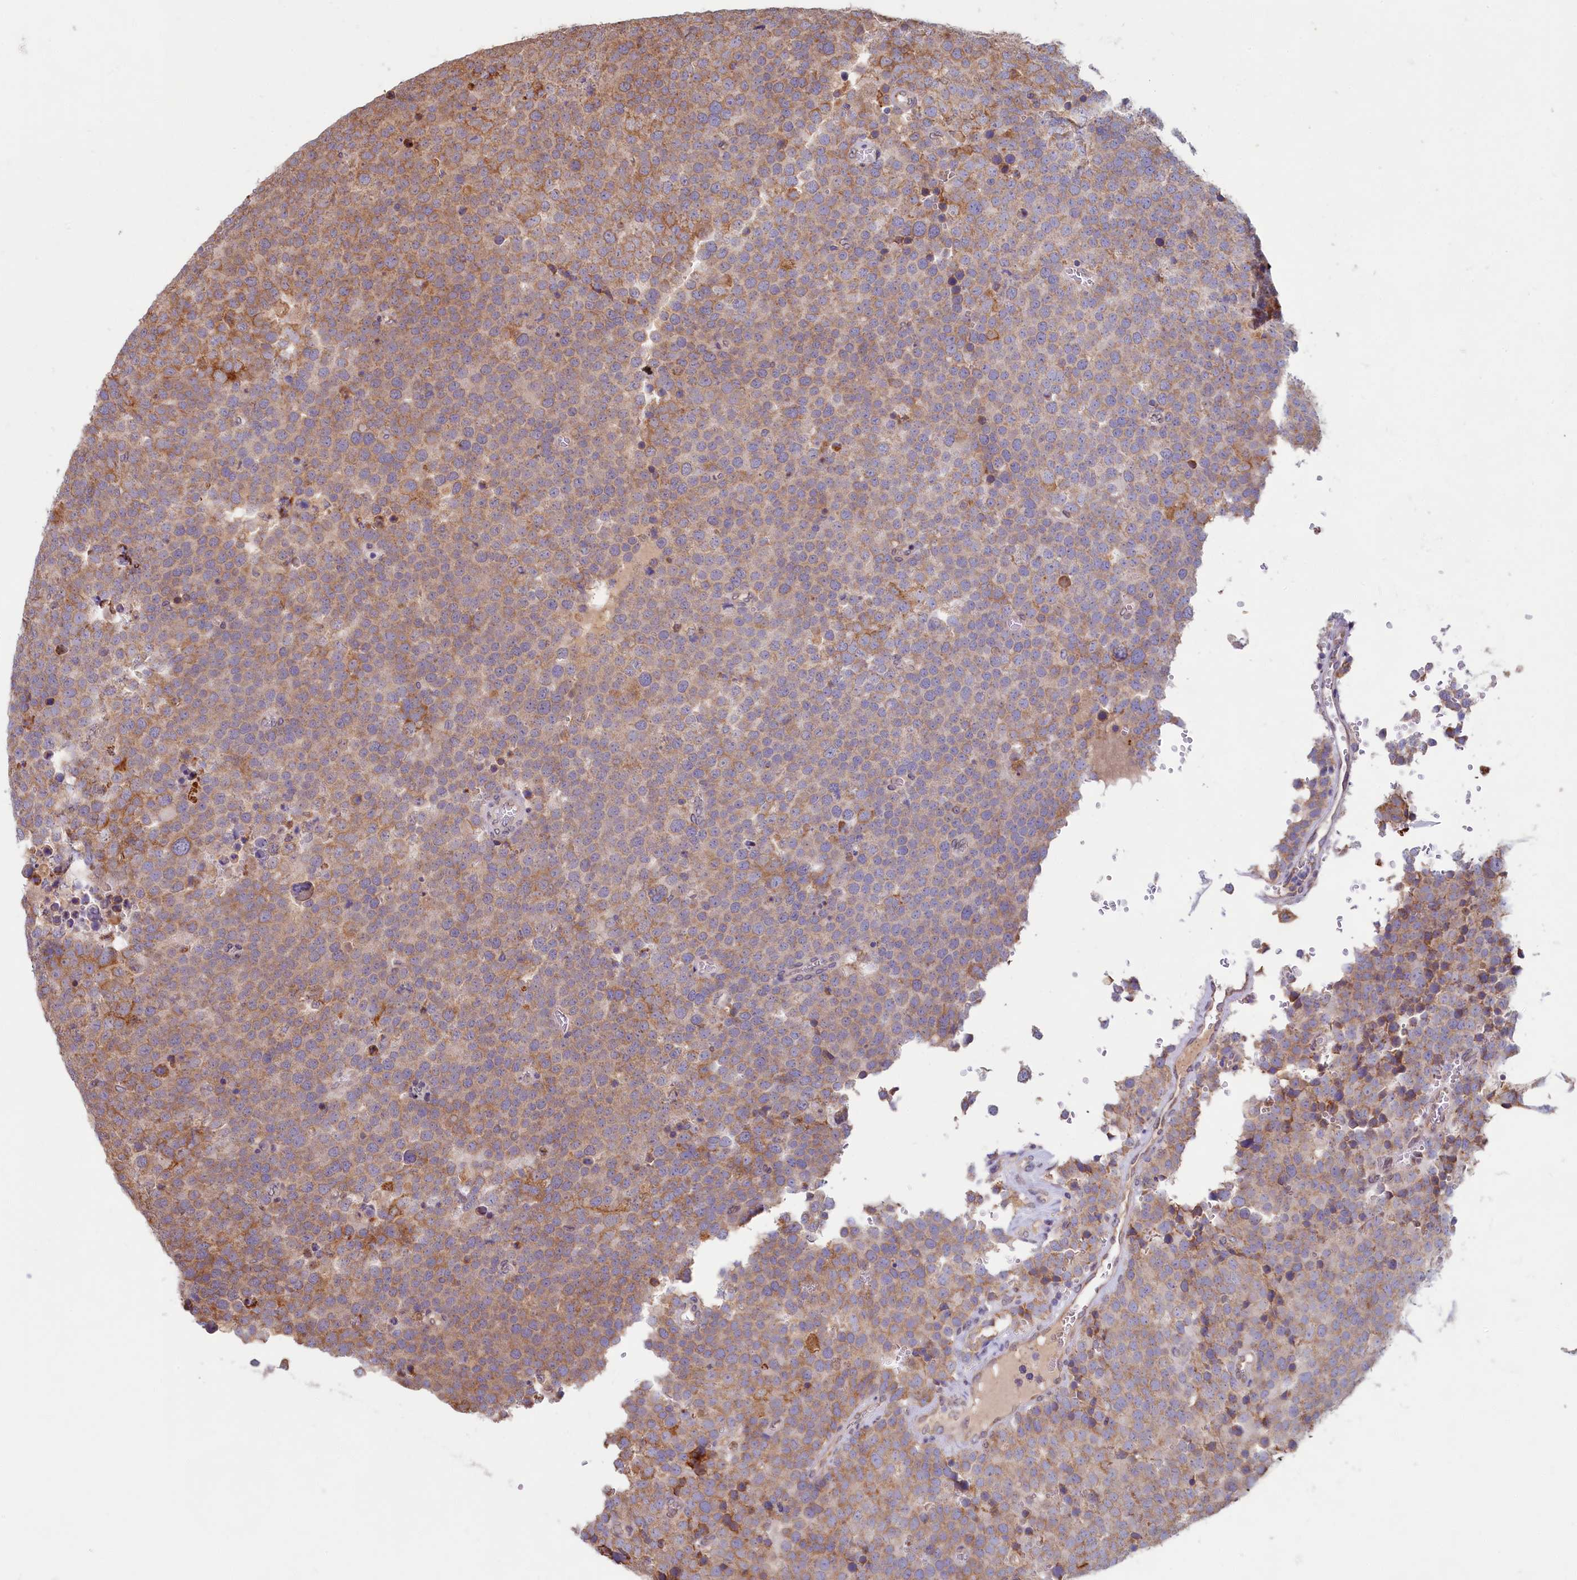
{"staining": {"intensity": "moderate", "quantity": ">75%", "location": "cytoplasmic/membranous"}, "tissue": "testis cancer", "cell_type": "Tumor cells", "image_type": "cancer", "snomed": [{"axis": "morphology", "description": "Seminoma, NOS"}, {"axis": "topography", "description": "Testis"}], "caption": "This is a photomicrograph of immunohistochemistry (IHC) staining of seminoma (testis), which shows moderate positivity in the cytoplasmic/membranous of tumor cells.", "gene": "TBC1D19", "patient": {"sex": "male", "age": 71}}